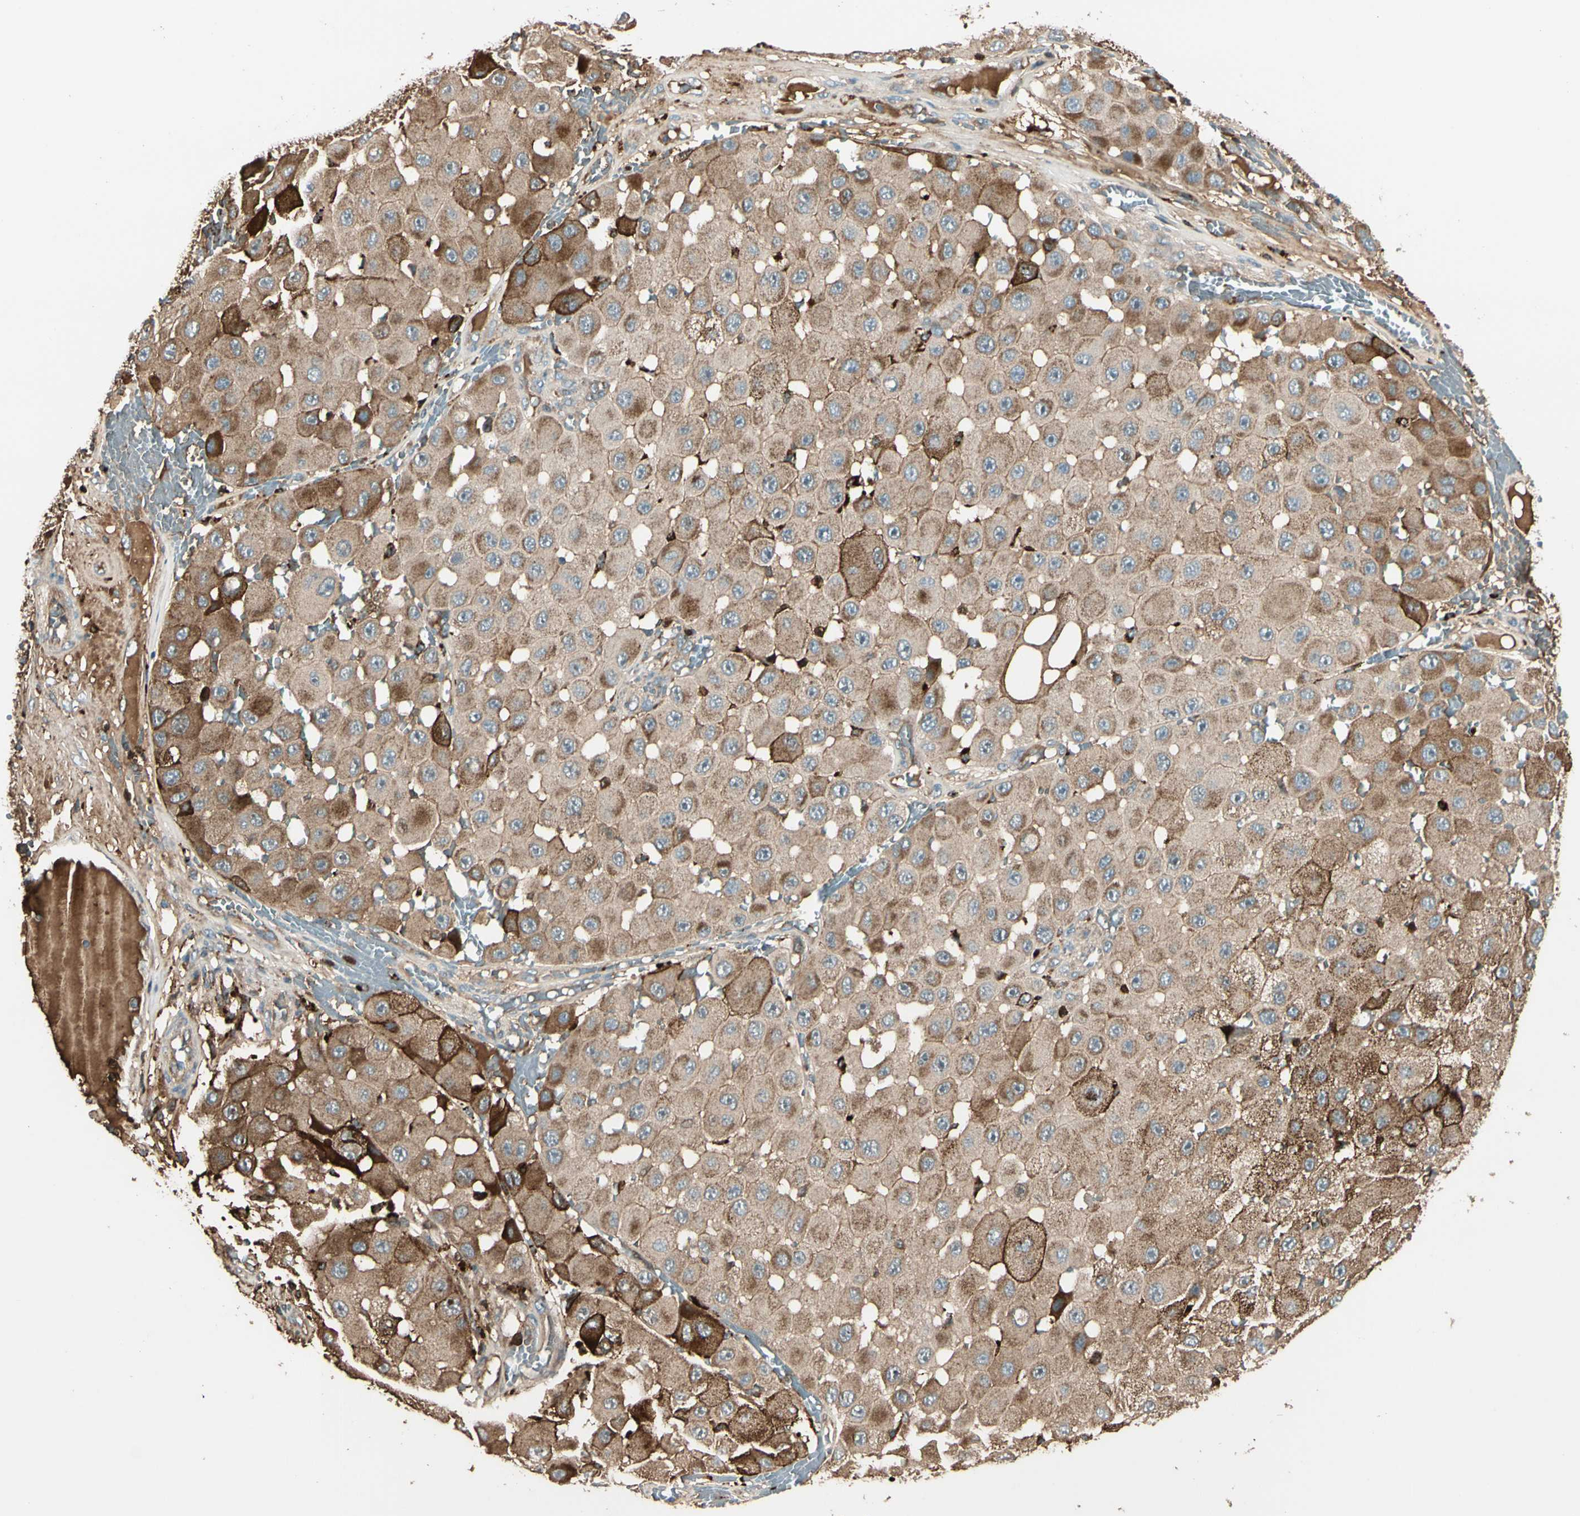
{"staining": {"intensity": "moderate", "quantity": ">75%", "location": "cytoplasmic/membranous"}, "tissue": "melanoma", "cell_type": "Tumor cells", "image_type": "cancer", "snomed": [{"axis": "morphology", "description": "Malignant melanoma, NOS"}, {"axis": "topography", "description": "Skin"}], "caption": "Protein staining displays moderate cytoplasmic/membranous expression in approximately >75% of tumor cells in melanoma. (IHC, brightfield microscopy, high magnification).", "gene": "STX11", "patient": {"sex": "female", "age": 81}}